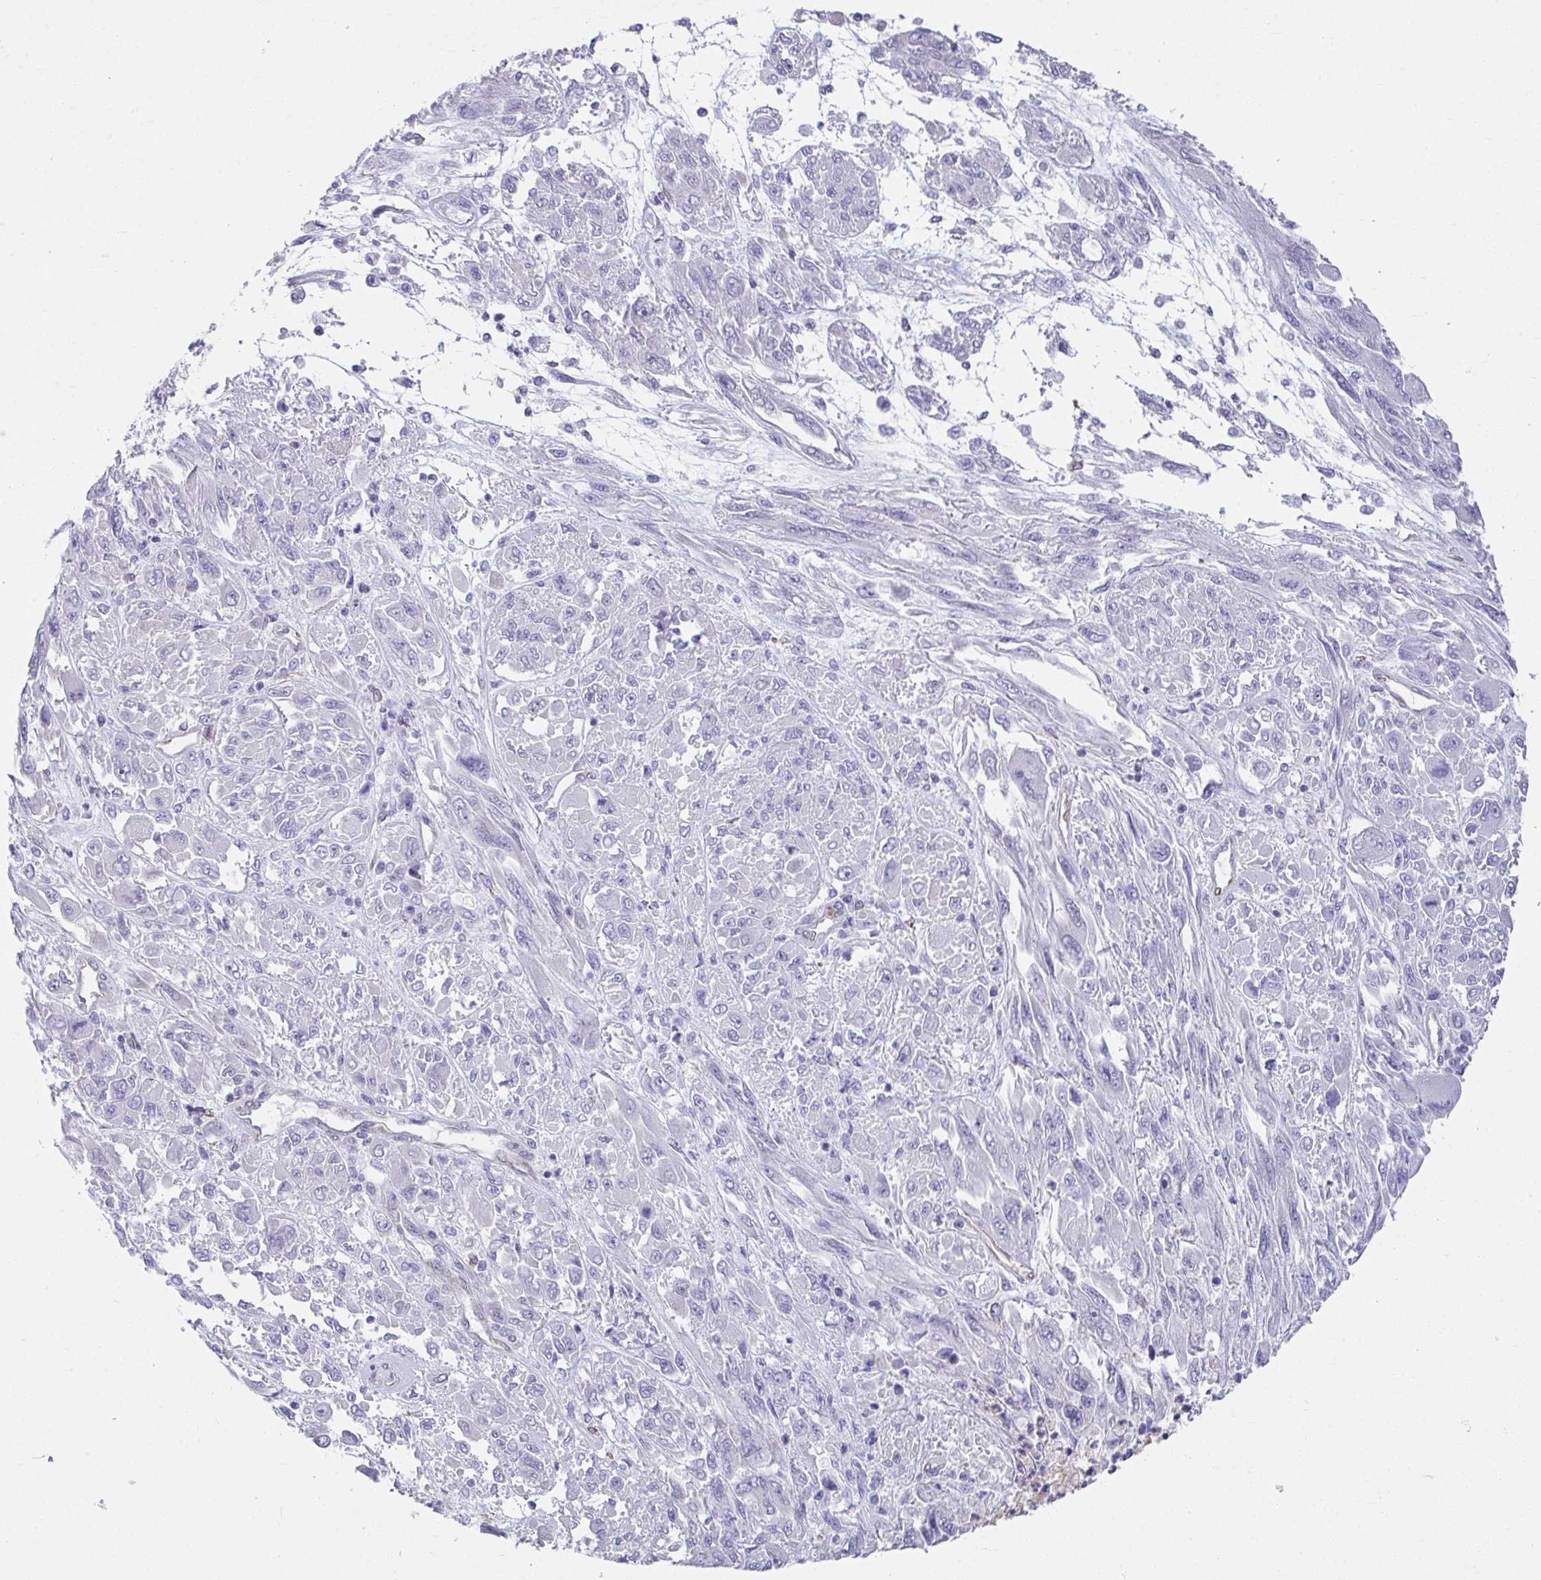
{"staining": {"intensity": "negative", "quantity": "none", "location": "none"}, "tissue": "melanoma", "cell_type": "Tumor cells", "image_type": "cancer", "snomed": [{"axis": "morphology", "description": "Malignant melanoma, NOS"}, {"axis": "topography", "description": "Skin"}], "caption": "Melanoma stained for a protein using immunohistochemistry exhibits no staining tumor cells.", "gene": "CXCR1", "patient": {"sex": "female", "age": 91}}